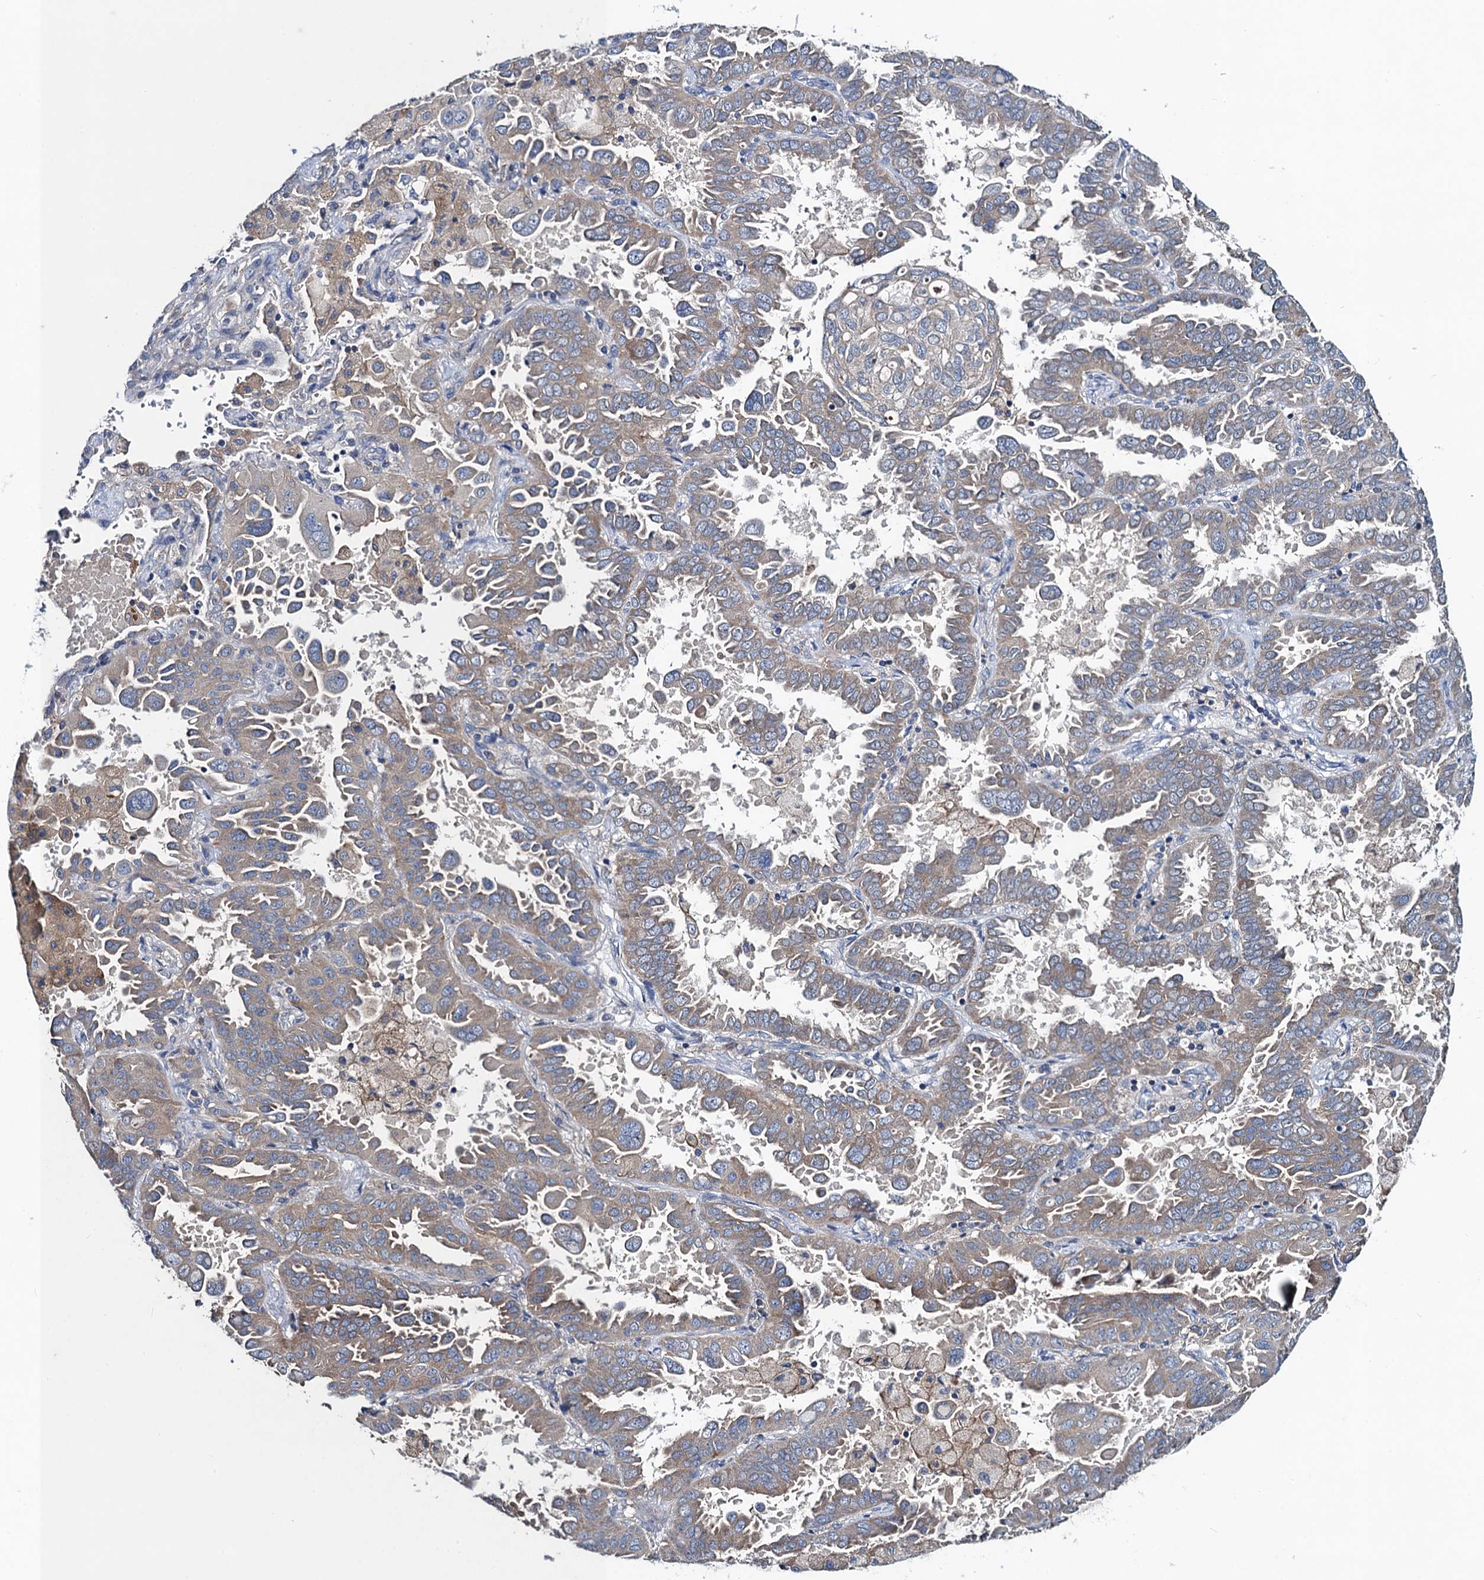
{"staining": {"intensity": "weak", "quantity": ">75%", "location": "cytoplasmic/membranous"}, "tissue": "lung cancer", "cell_type": "Tumor cells", "image_type": "cancer", "snomed": [{"axis": "morphology", "description": "Adenocarcinoma, NOS"}, {"axis": "topography", "description": "Lung"}], "caption": "Lung cancer stained with DAB (3,3'-diaminobenzidine) immunohistochemistry (IHC) displays low levels of weak cytoplasmic/membranous expression in about >75% of tumor cells. (DAB IHC with brightfield microscopy, high magnification).", "gene": "SNAP29", "patient": {"sex": "male", "age": 64}}